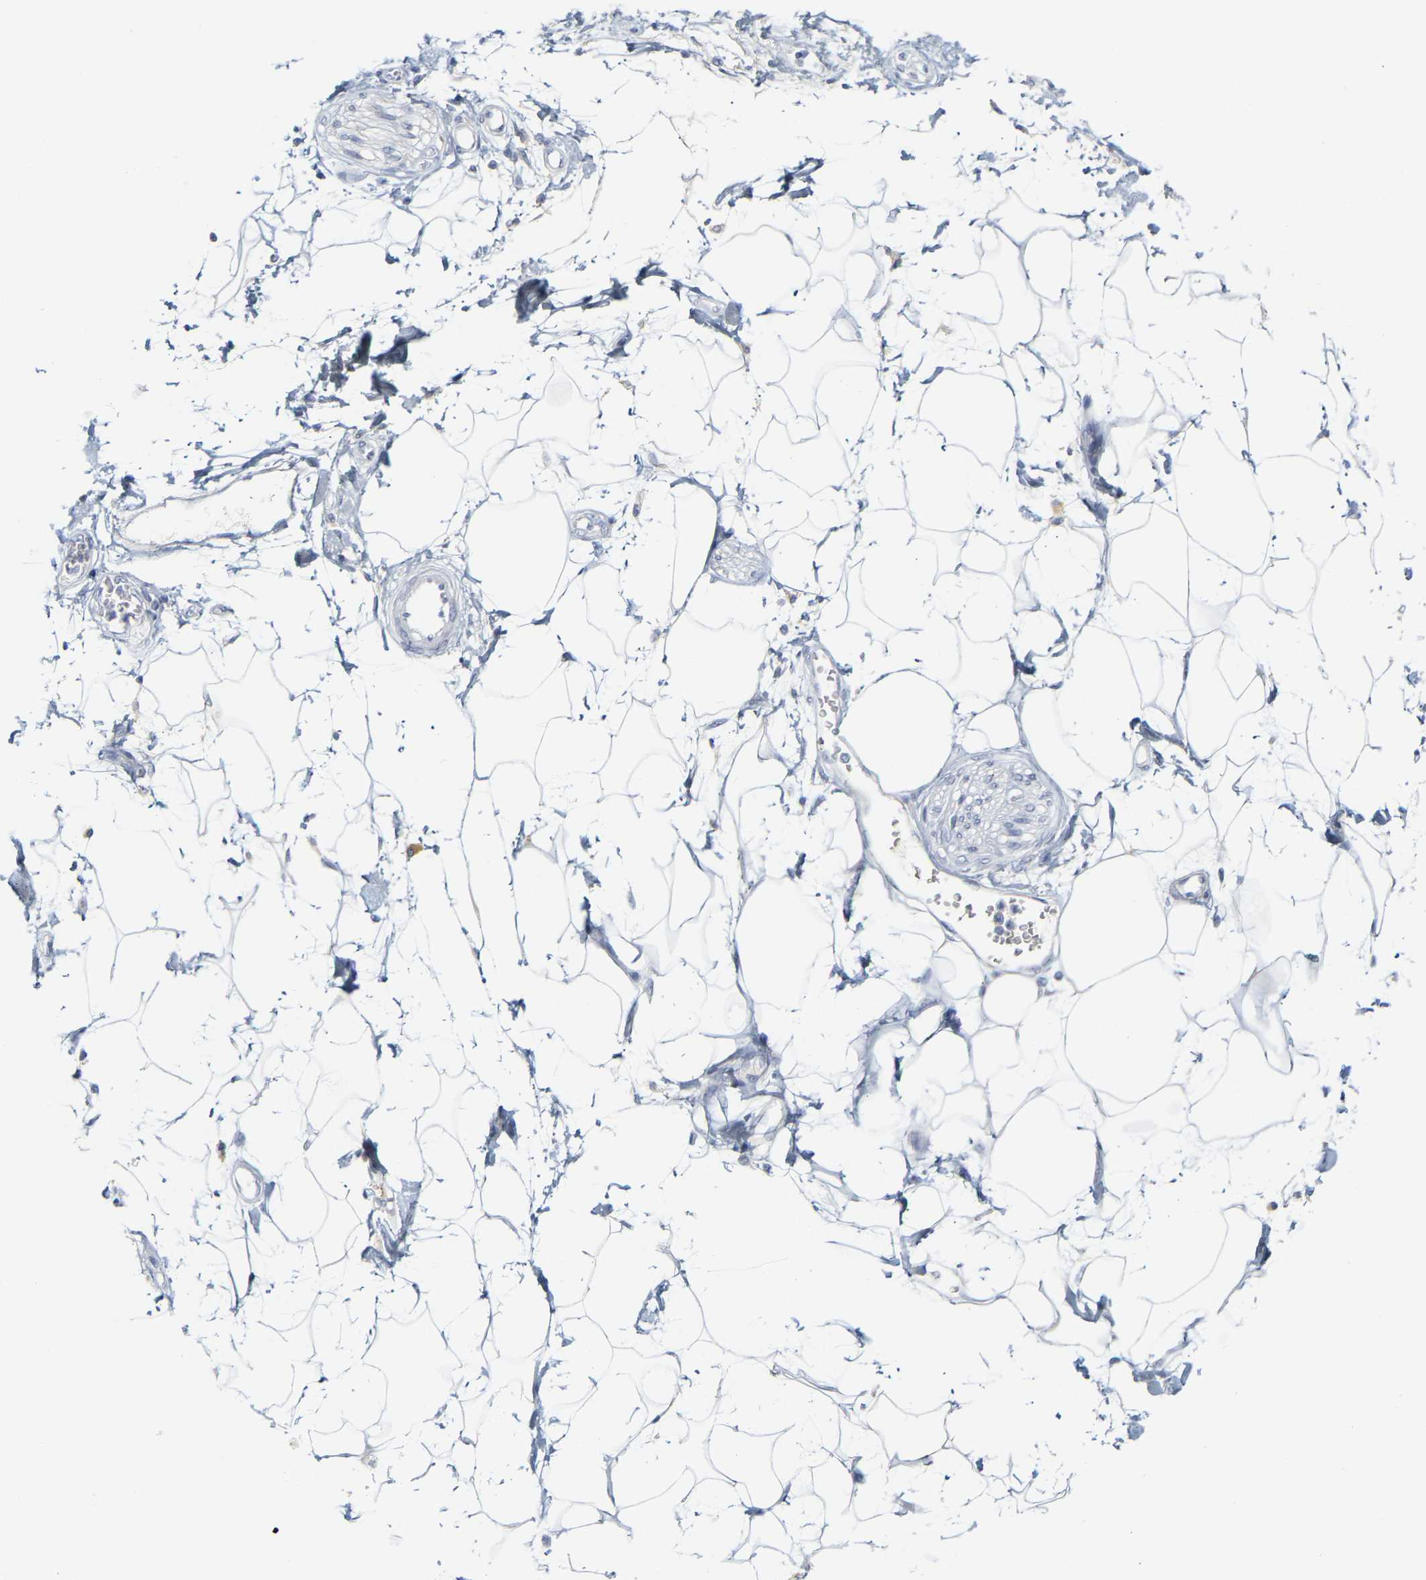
{"staining": {"intensity": "negative", "quantity": "none", "location": "none"}, "tissue": "adipose tissue", "cell_type": "Adipocytes", "image_type": "normal", "snomed": [{"axis": "morphology", "description": "Normal tissue, NOS"}, {"axis": "morphology", "description": "Adenocarcinoma, NOS"}, {"axis": "topography", "description": "Duodenum"}, {"axis": "topography", "description": "Peripheral nerve tissue"}], "caption": "Immunohistochemistry (IHC) image of unremarkable adipose tissue: adipose tissue stained with DAB (3,3'-diaminobenzidine) exhibits no significant protein positivity in adipocytes. (IHC, brightfield microscopy, high magnification).", "gene": "GNAS", "patient": {"sex": "female", "age": 60}}